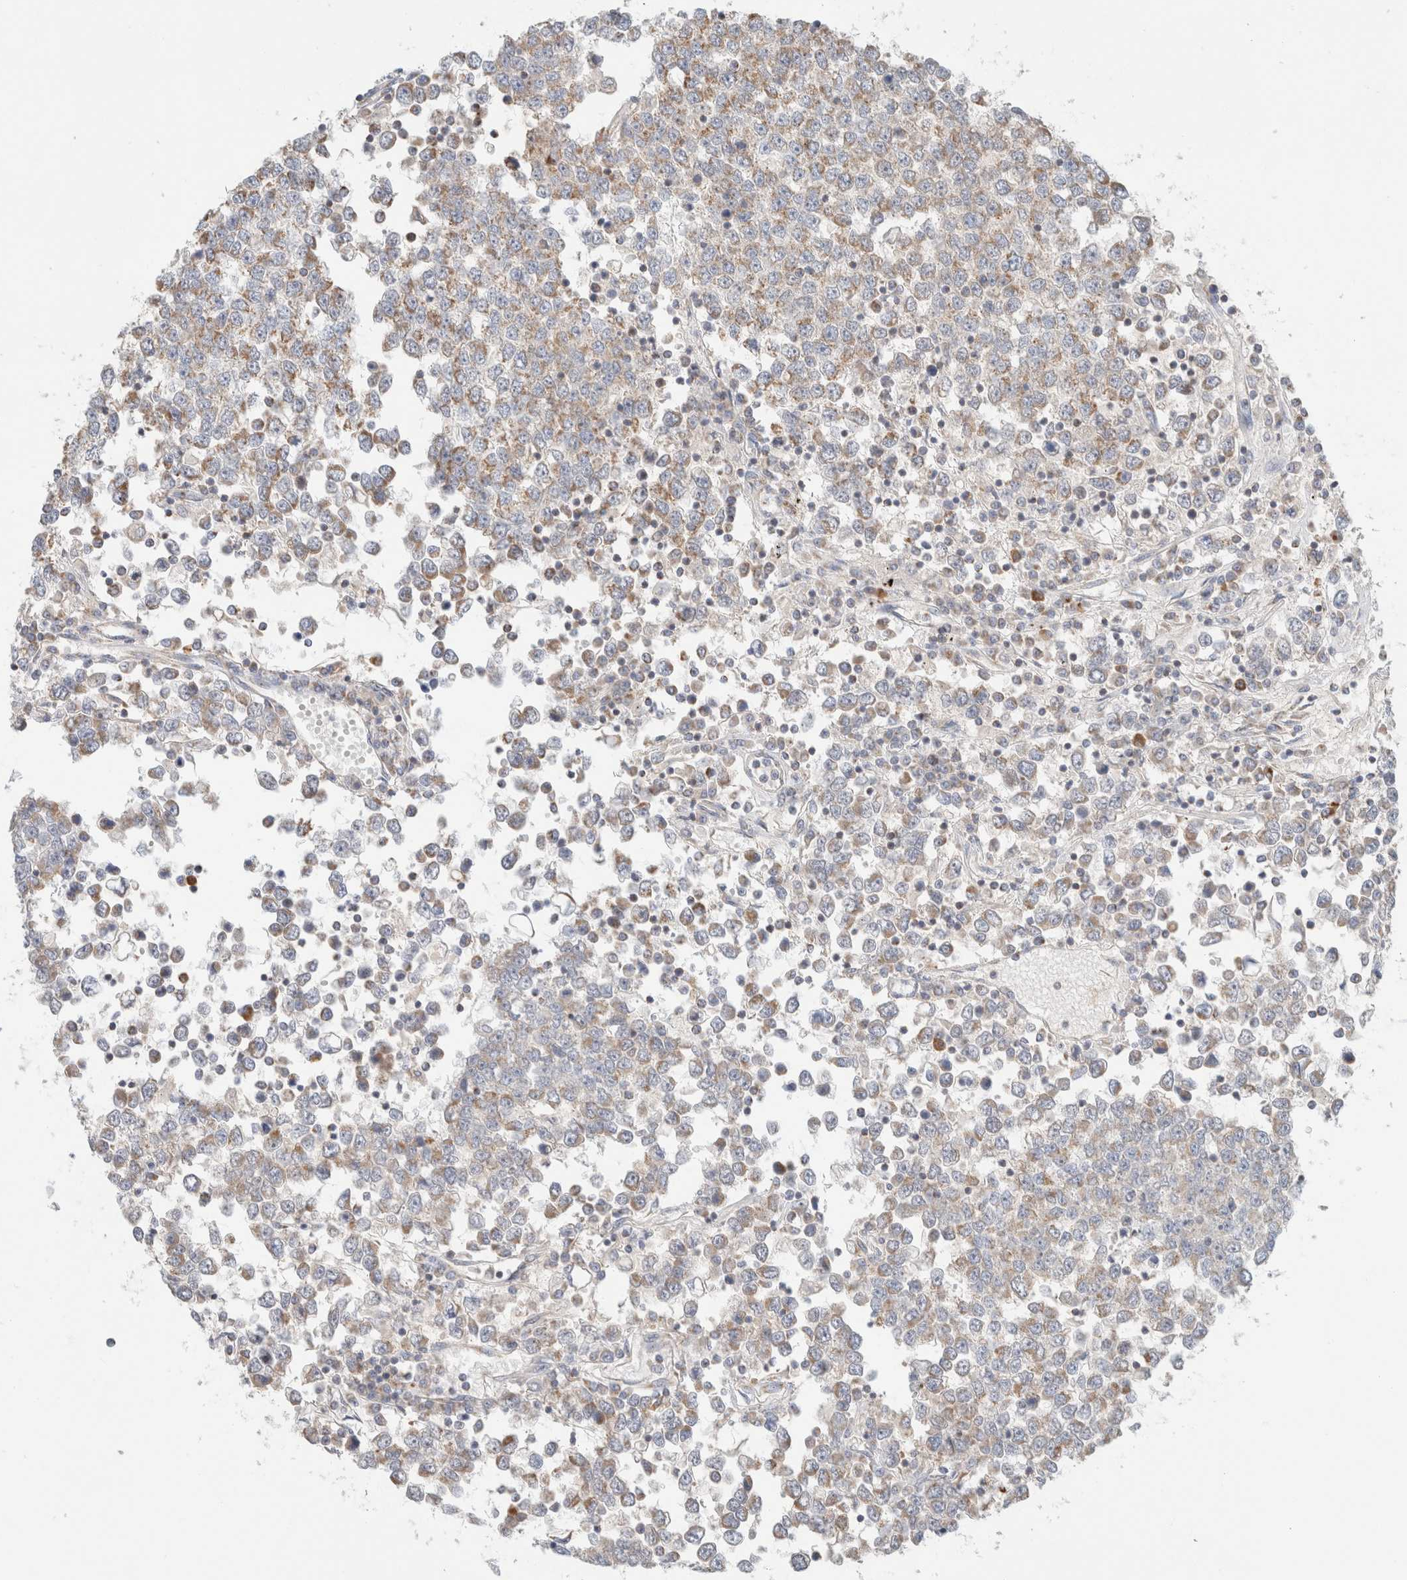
{"staining": {"intensity": "moderate", "quantity": ">75%", "location": "cytoplasmic/membranous"}, "tissue": "testis cancer", "cell_type": "Tumor cells", "image_type": "cancer", "snomed": [{"axis": "morphology", "description": "Seminoma, NOS"}, {"axis": "topography", "description": "Testis"}], "caption": "Immunohistochemistry (IHC) photomicrograph of human seminoma (testis) stained for a protein (brown), which shows medium levels of moderate cytoplasmic/membranous staining in approximately >75% of tumor cells.", "gene": "MRM3", "patient": {"sex": "male", "age": 65}}